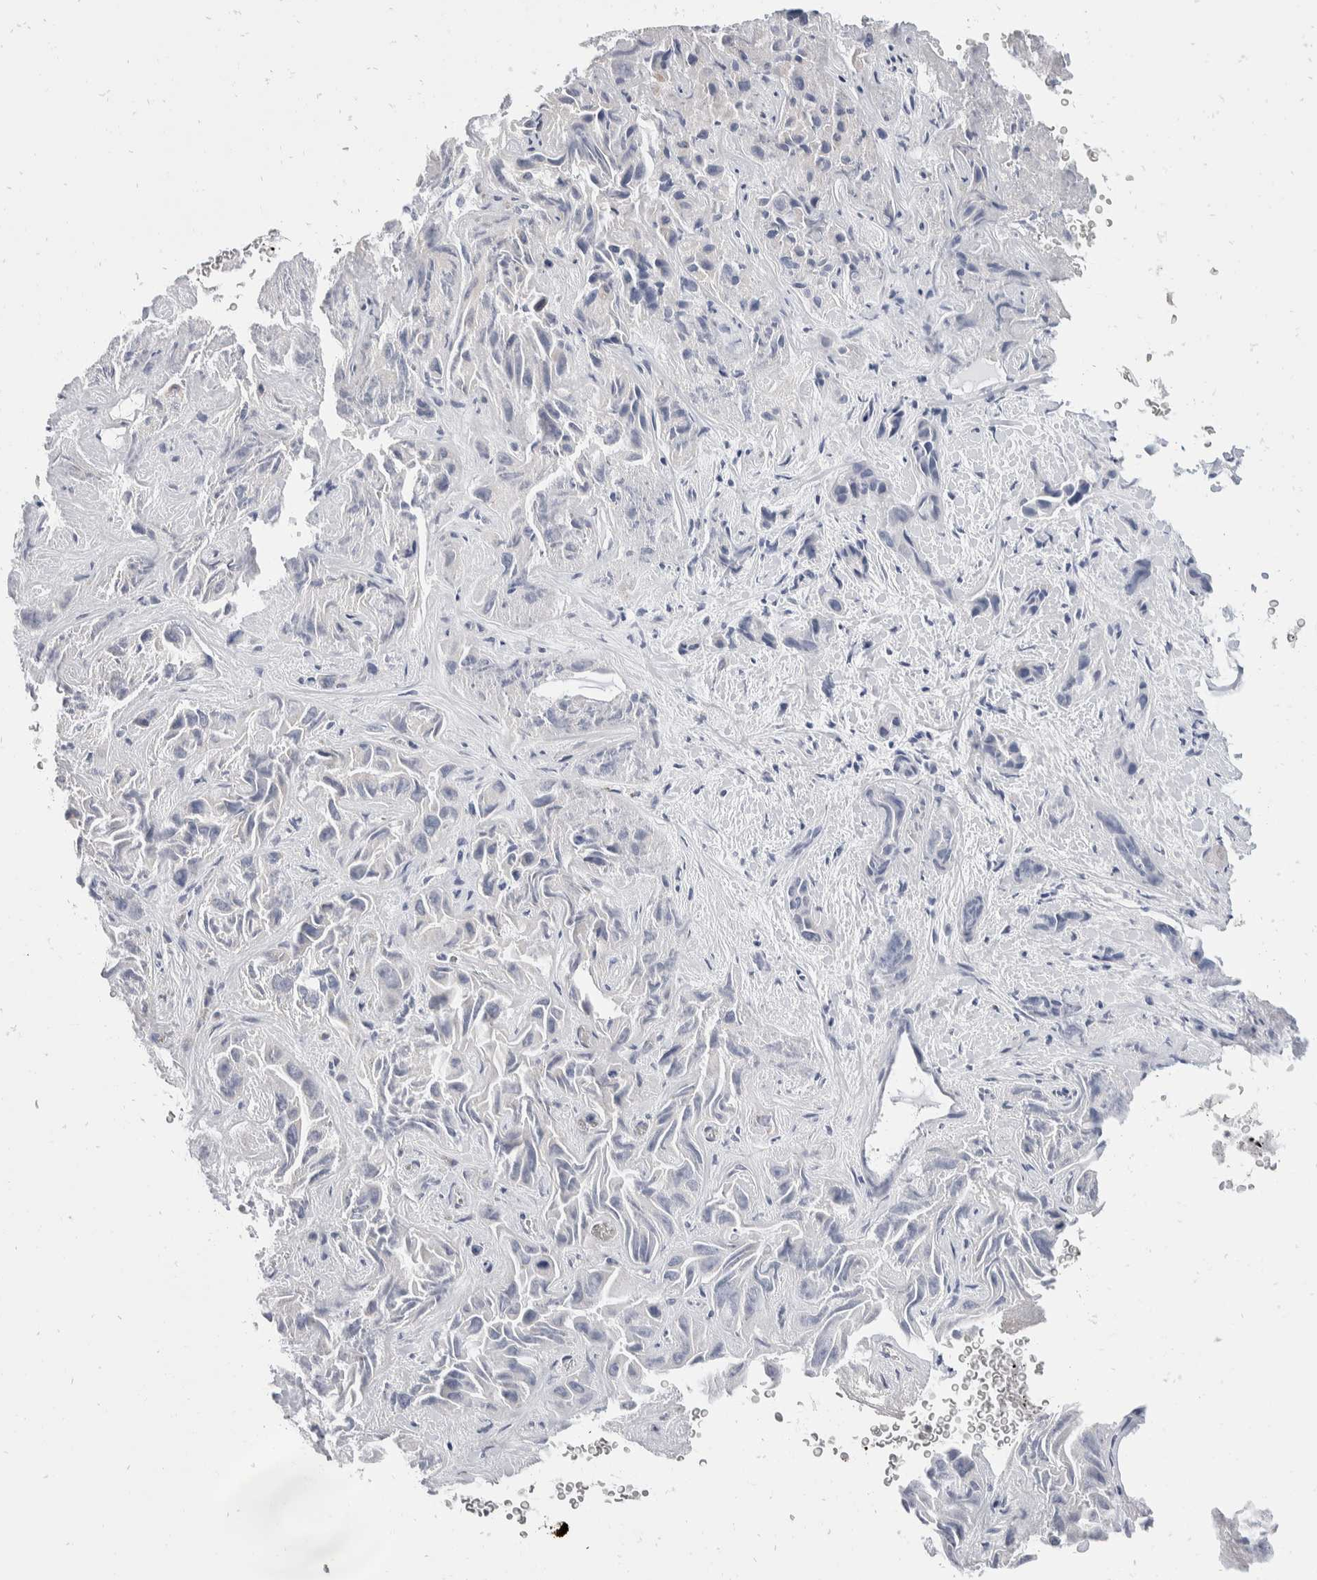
{"staining": {"intensity": "negative", "quantity": "none", "location": "none"}, "tissue": "liver cancer", "cell_type": "Tumor cells", "image_type": "cancer", "snomed": [{"axis": "morphology", "description": "Cholangiocarcinoma"}, {"axis": "topography", "description": "Liver"}], "caption": "An immunohistochemistry (IHC) micrograph of cholangiocarcinoma (liver) is shown. There is no staining in tumor cells of cholangiocarcinoma (liver). The staining was performed using DAB to visualize the protein expression in brown, while the nuclei were stained in blue with hematoxylin (Magnification: 20x).", "gene": "TMEM245", "patient": {"sex": "female", "age": 52}}